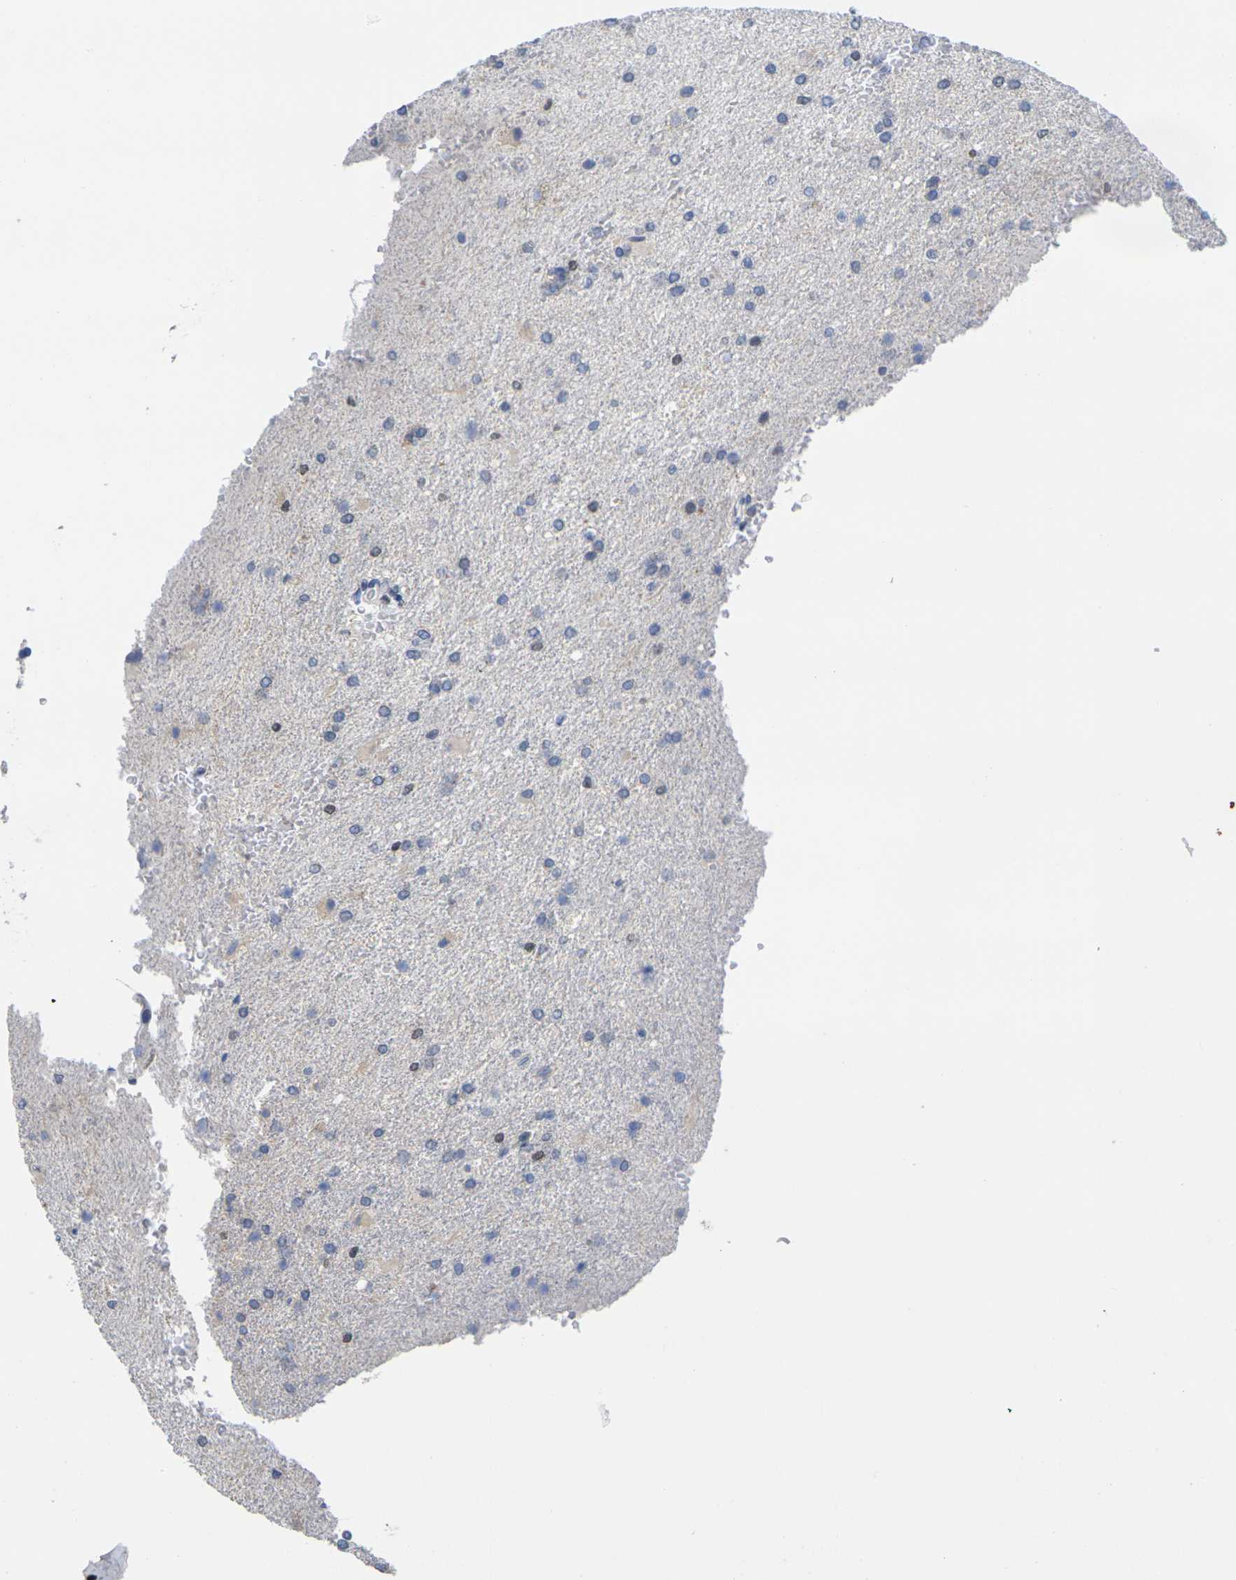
{"staining": {"intensity": "weak", "quantity": "25%-75%", "location": "cytoplasmic/membranous"}, "tissue": "glioma", "cell_type": "Tumor cells", "image_type": "cancer", "snomed": [{"axis": "morphology", "description": "Glioma, malignant, High grade"}, {"axis": "topography", "description": "Brain"}], "caption": "Tumor cells display low levels of weak cytoplasmic/membranous staining in approximately 25%-75% of cells in human glioma. The protein is shown in brown color, while the nuclei are stained blue.", "gene": "IKZF1", "patient": {"sex": "male", "age": 71}}